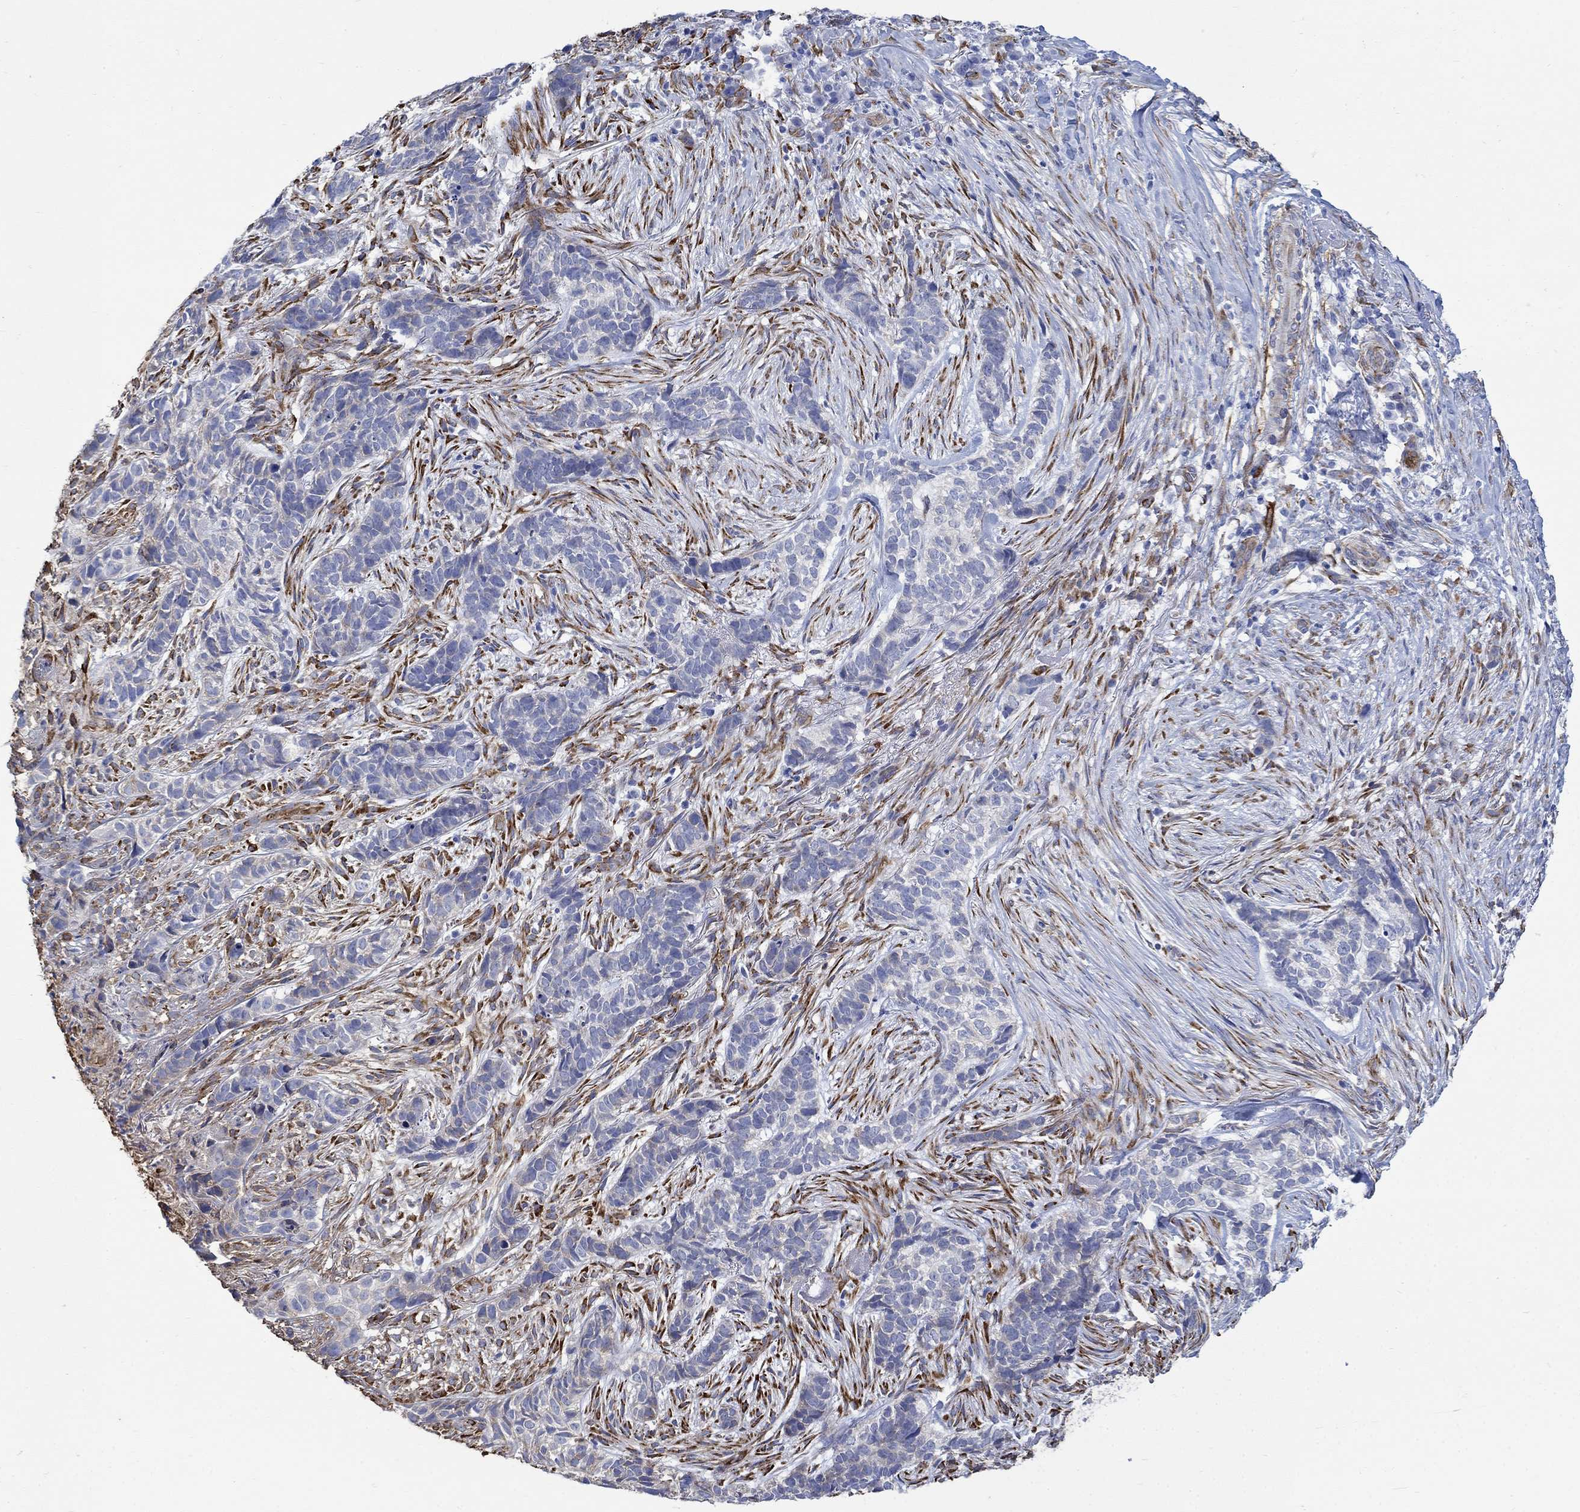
{"staining": {"intensity": "weak", "quantity": "<25%", "location": "cytoplasmic/membranous"}, "tissue": "skin cancer", "cell_type": "Tumor cells", "image_type": "cancer", "snomed": [{"axis": "morphology", "description": "Basal cell carcinoma"}, {"axis": "topography", "description": "Skin"}], "caption": "Protein analysis of skin cancer (basal cell carcinoma) exhibits no significant expression in tumor cells.", "gene": "TGM2", "patient": {"sex": "female", "age": 69}}